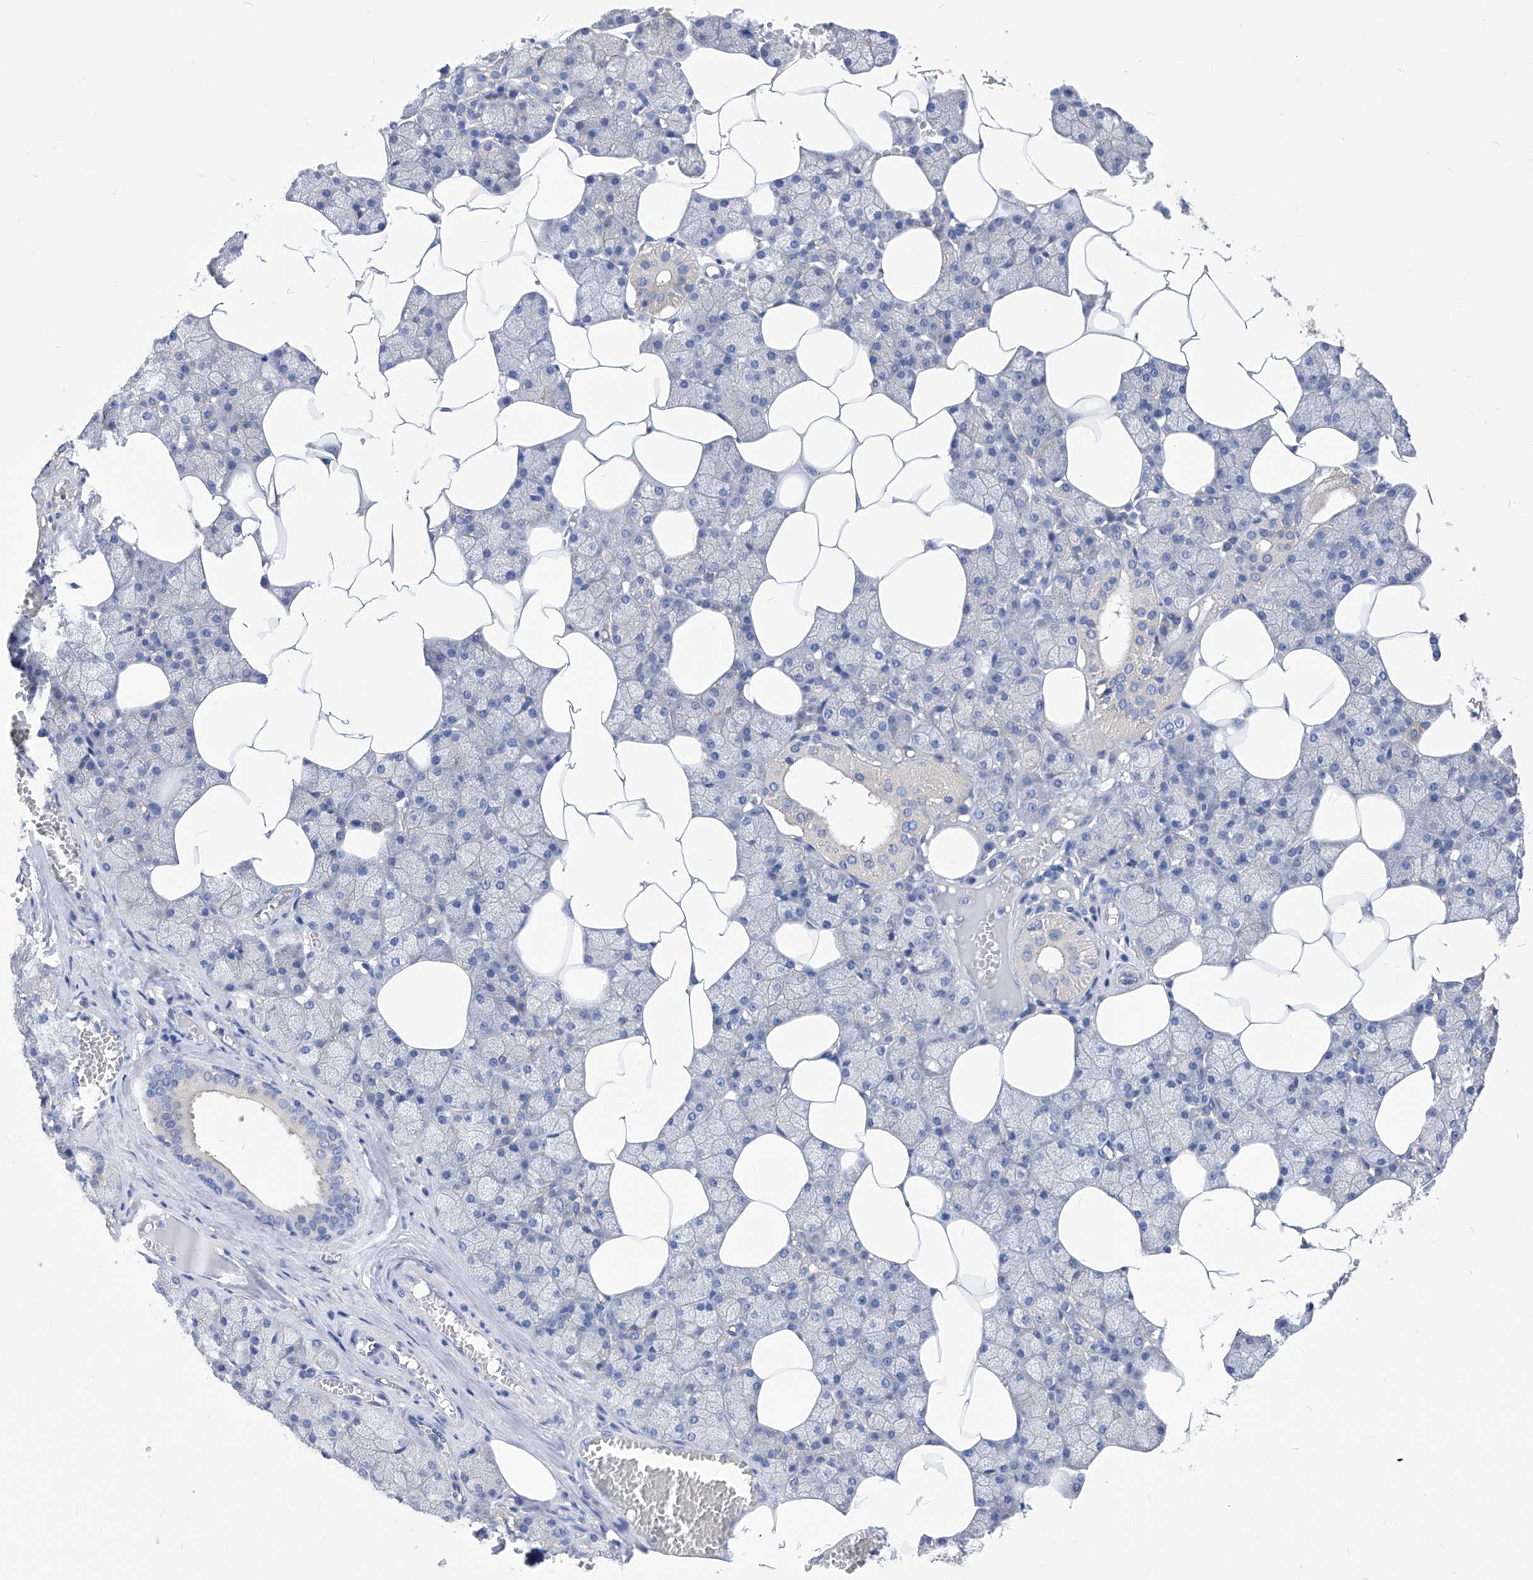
{"staining": {"intensity": "moderate", "quantity": "<25%", "location": "cytoplasmic/membranous"}, "tissue": "salivary gland", "cell_type": "Glandular cells", "image_type": "normal", "snomed": [{"axis": "morphology", "description": "Normal tissue, NOS"}, {"axis": "topography", "description": "Salivary gland"}], "caption": "Protein analysis of normal salivary gland exhibits moderate cytoplasmic/membranous positivity in approximately <25% of glandular cells. (brown staining indicates protein expression, while blue staining denotes nuclei).", "gene": "XPNPEP1", "patient": {"sex": "male", "age": 62}}